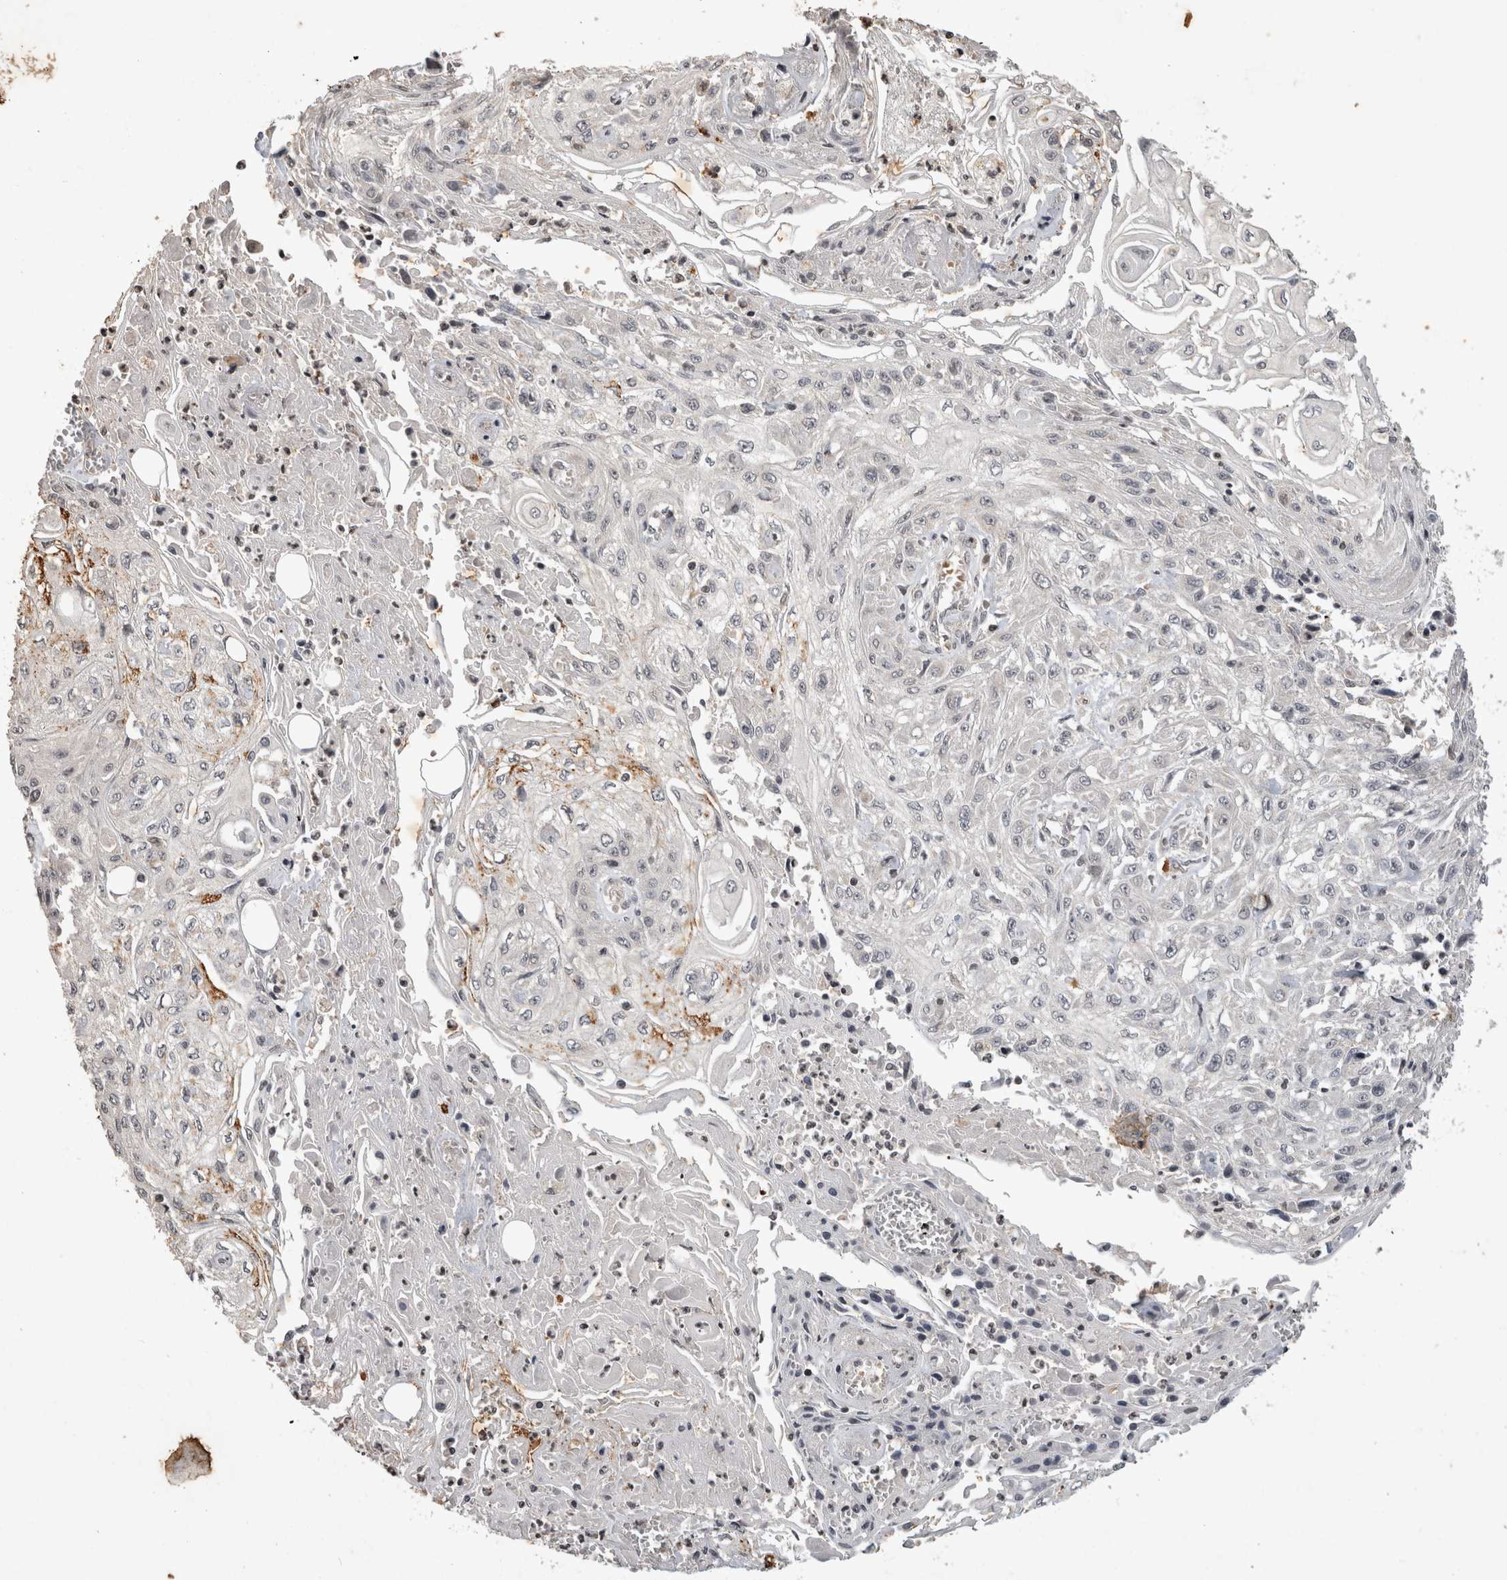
{"staining": {"intensity": "negative", "quantity": "none", "location": "none"}, "tissue": "skin cancer", "cell_type": "Tumor cells", "image_type": "cancer", "snomed": [{"axis": "morphology", "description": "Squamous cell carcinoma, NOS"}, {"axis": "morphology", "description": "Squamous cell carcinoma, metastatic, NOS"}, {"axis": "topography", "description": "Skin"}, {"axis": "topography", "description": "Lymph node"}], "caption": "The image shows no significant positivity in tumor cells of skin squamous cell carcinoma.", "gene": "HRK", "patient": {"sex": "male", "age": 75}}